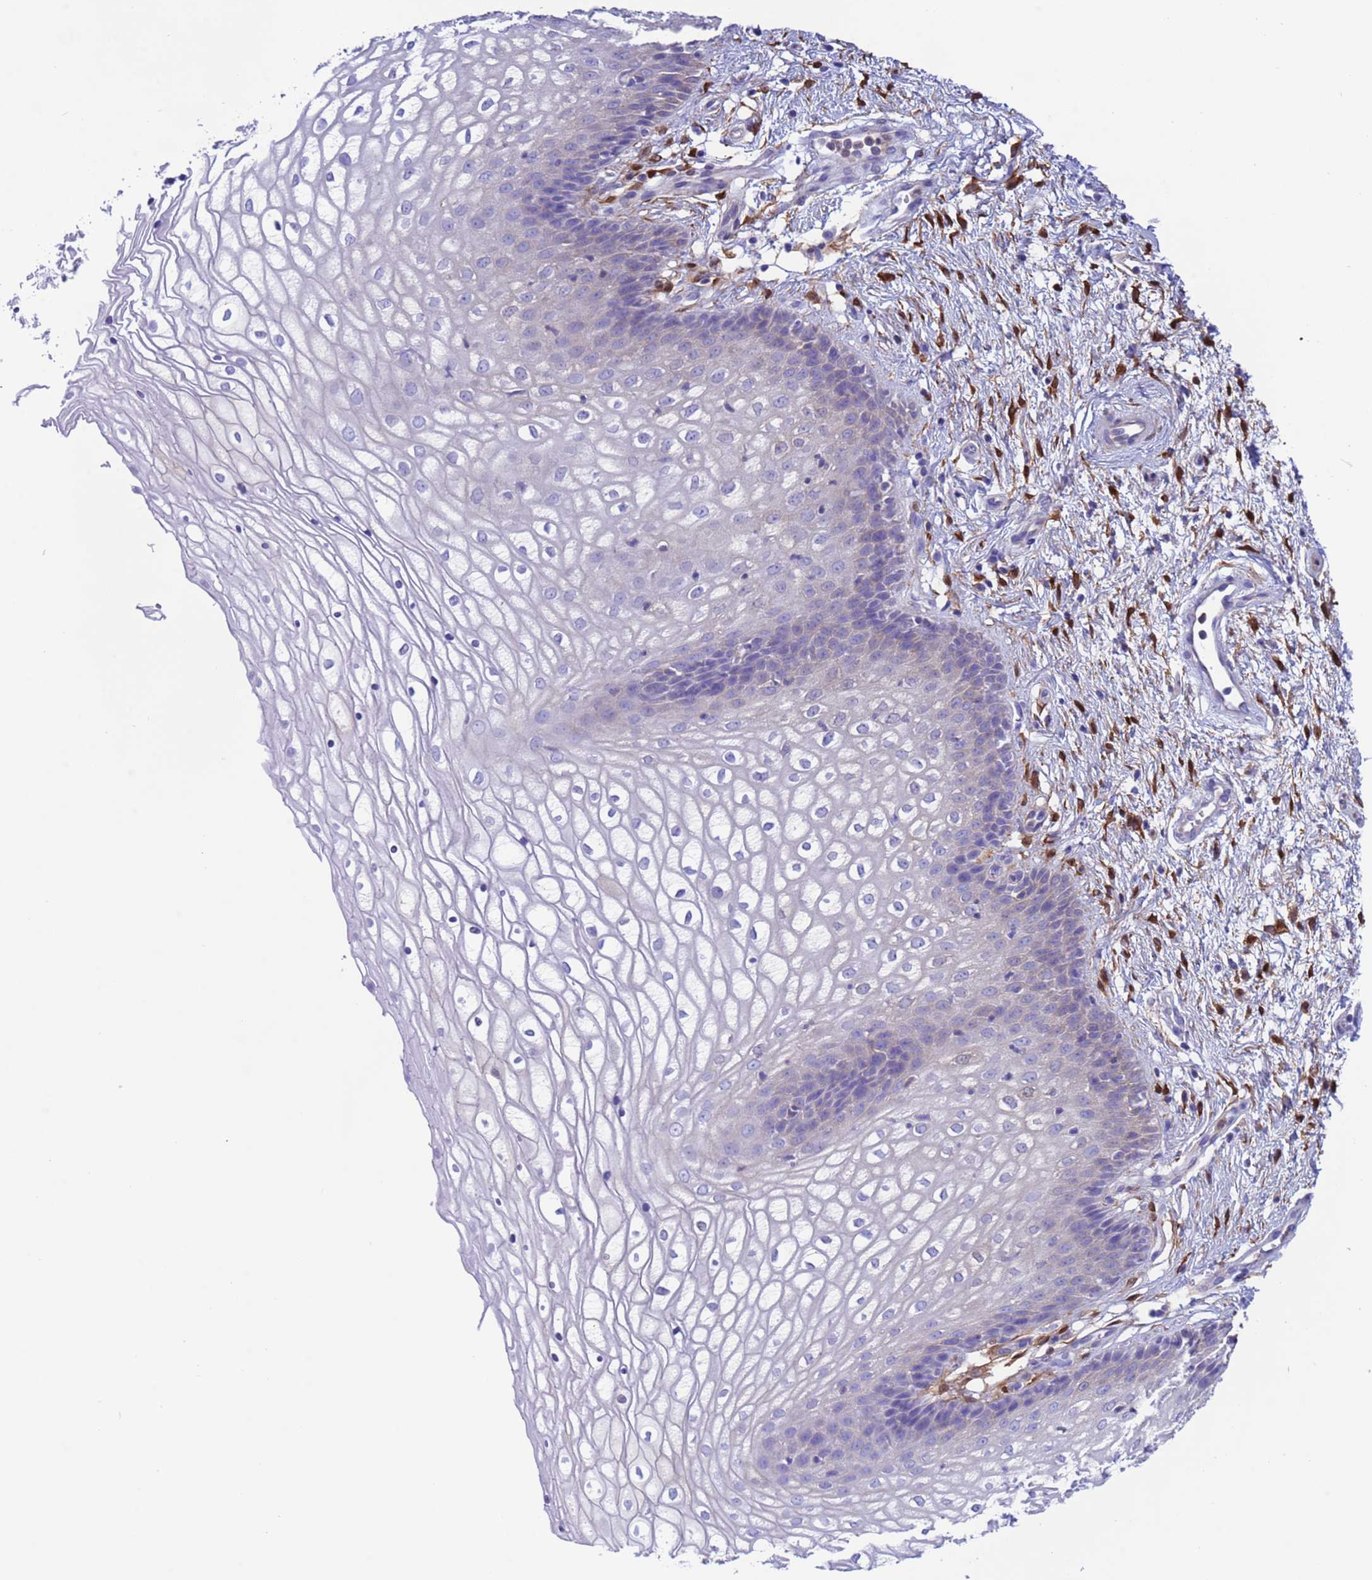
{"staining": {"intensity": "negative", "quantity": "none", "location": "none"}, "tissue": "vagina", "cell_type": "Squamous epithelial cells", "image_type": "normal", "snomed": [{"axis": "morphology", "description": "Normal tissue, NOS"}, {"axis": "topography", "description": "Vagina"}], "caption": "Photomicrograph shows no significant protein expression in squamous epithelial cells of benign vagina.", "gene": "C6orf47", "patient": {"sex": "female", "age": 34}}